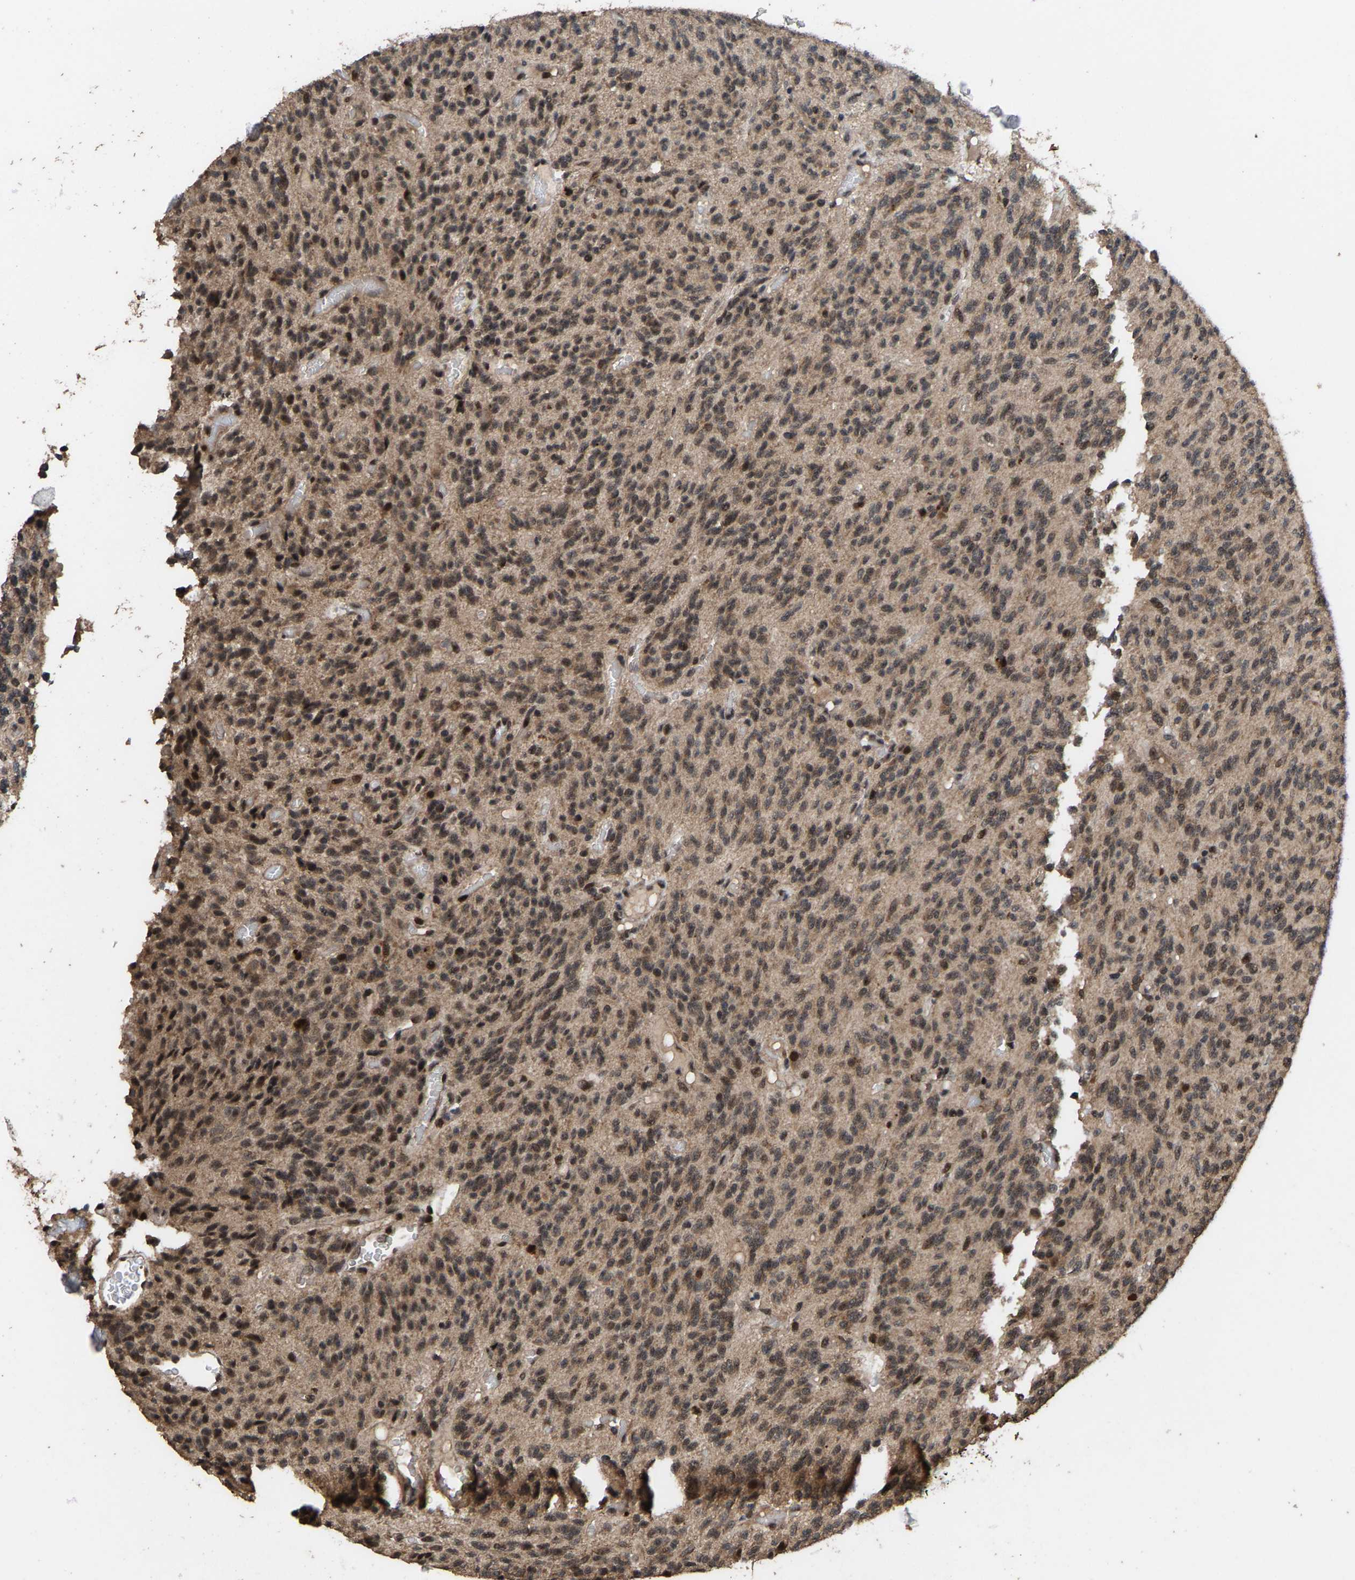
{"staining": {"intensity": "moderate", "quantity": ">75%", "location": "nuclear"}, "tissue": "glioma", "cell_type": "Tumor cells", "image_type": "cancer", "snomed": [{"axis": "morphology", "description": "Glioma, malignant, High grade"}, {"axis": "topography", "description": "Brain"}], "caption": "This histopathology image displays glioma stained with IHC to label a protein in brown. The nuclear of tumor cells show moderate positivity for the protein. Nuclei are counter-stained blue.", "gene": "HAUS6", "patient": {"sex": "male", "age": 34}}